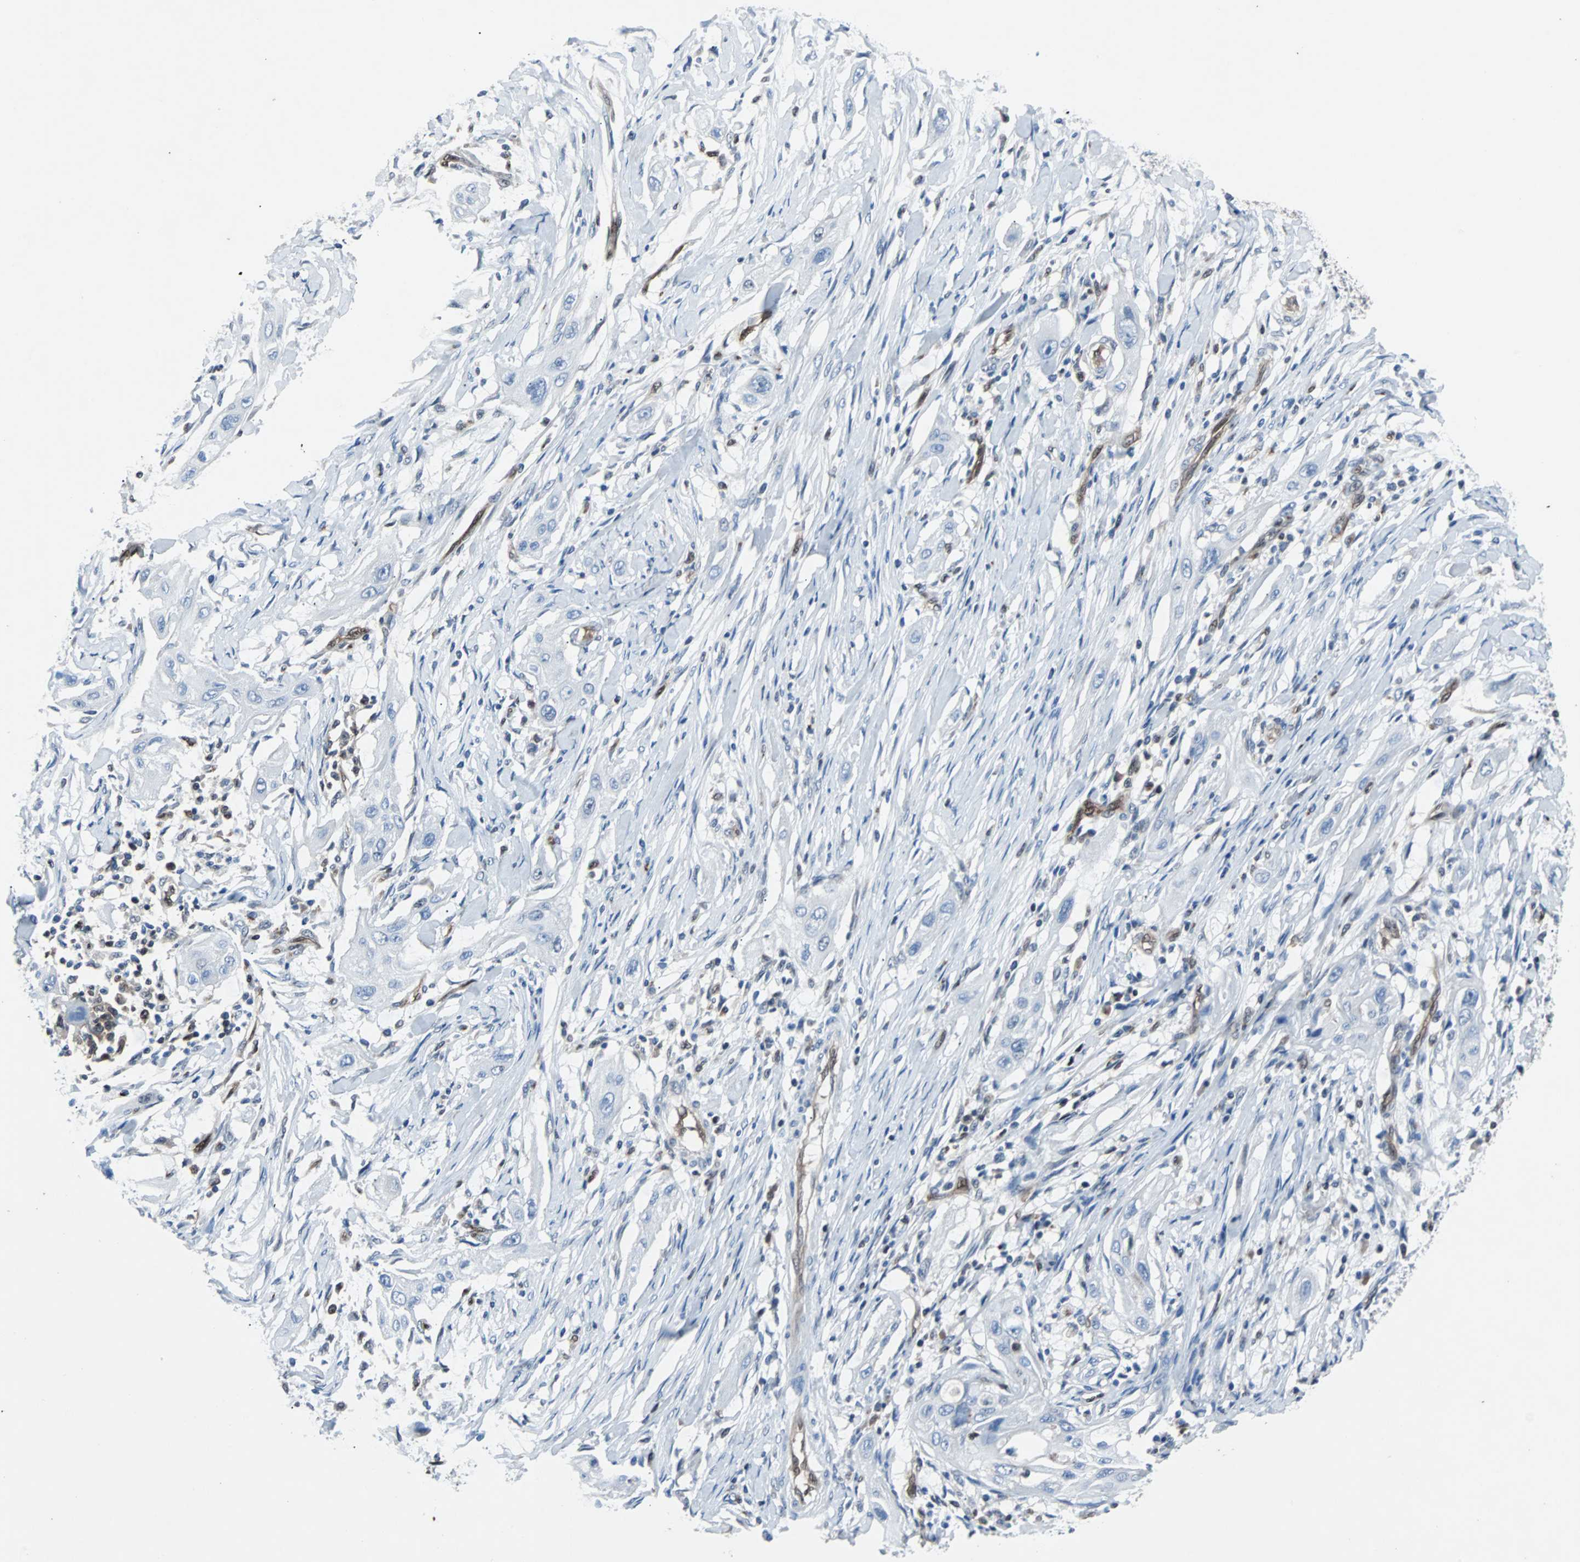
{"staining": {"intensity": "negative", "quantity": "none", "location": "none"}, "tissue": "lung cancer", "cell_type": "Tumor cells", "image_type": "cancer", "snomed": [{"axis": "morphology", "description": "Squamous cell carcinoma, NOS"}, {"axis": "topography", "description": "Lung"}], "caption": "Immunohistochemistry (IHC) image of neoplastic tissue: human lung cancer stained with DAB displays no significant protein positivity in tumor cells.", "gene": "MAP2K6", "patient": {"sex": "female", "age": 47}}